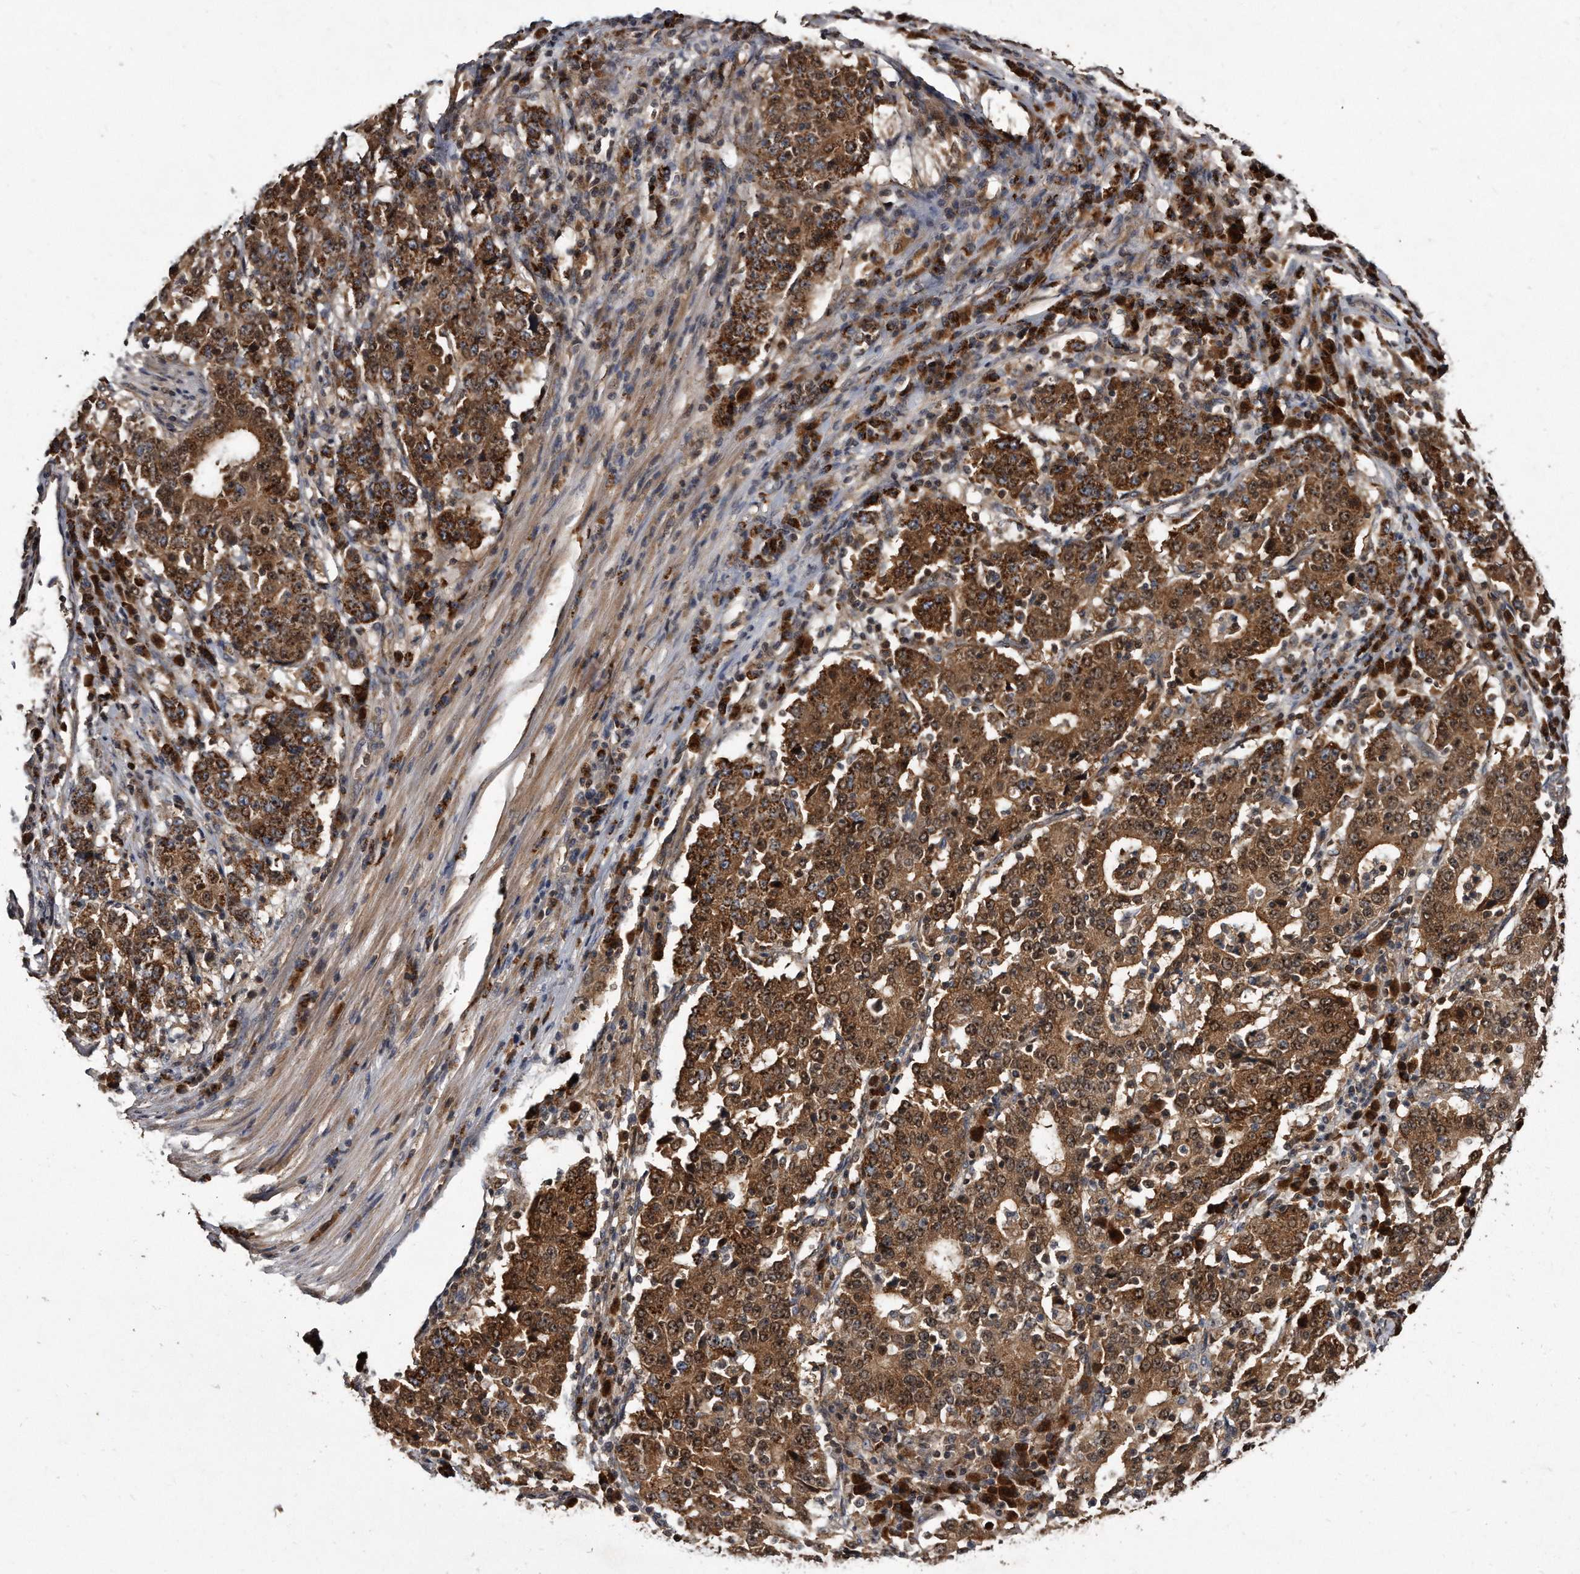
{"staining": {"intensity": "moderate", "quantity": ">75%", "location": "cytoplasmic/membranous,nuclear"}, "tissue": "stomach cancer", "cell_type": "Tumor cells", "image_type": "cancer", "snomed": [{"axis": "morphology", "description": "Adenocarcinoma, NOS"}, {"axis": "topography", "description": "Stomach"}], "caption": "Immunohistochemistry (IHC) image of adenocarcinoma (stomach) stained for a protein (brown), which demonstrates medium levels of moderate cytoplasmic/membranous and nuclear positivity in about >75% of tumor cells.", "gene": "FAM136A", "patient": {"sex": "male", "age": 59}}